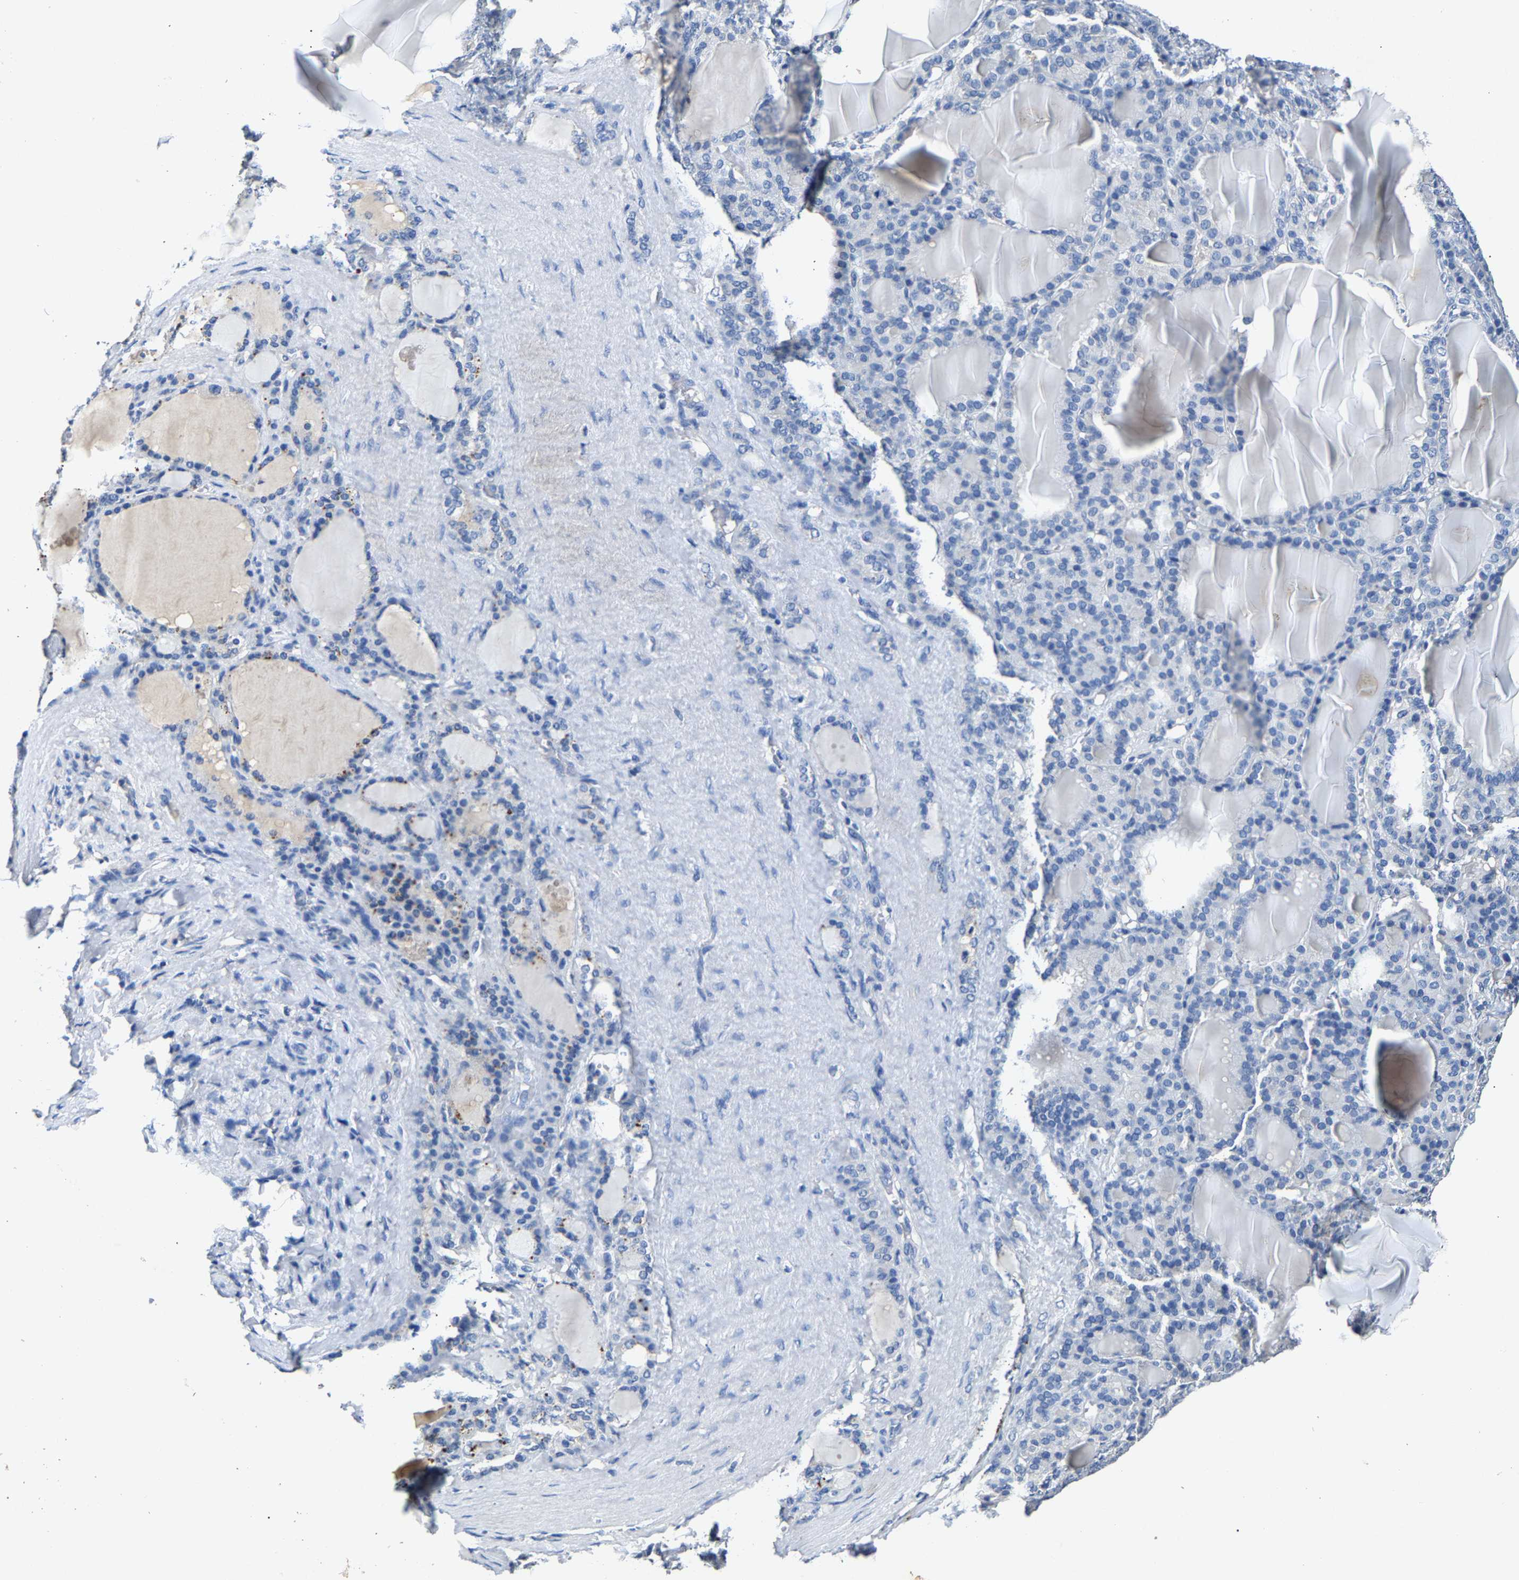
{"staining": {"intensity": "moderate", "quantity": "<25%", "location": "cytoplasmic/membranous"}, "tissue": "thyroid gland", "cell_type": "Glandular cells", "image_type": "normal", "snomed": [{"axis": "morphology", "description": "Normal tissue, NOS"}, {"axis": "topography", "description": "Thyroid gland"}], "caption": "Glandular cells show low levels of moderate cytoplasmic/membranous staining in about <25% of cells in benign human thyroid gland.", "gene": "SLCO2B1", "patient": {"sex": "female", "age": 28}}